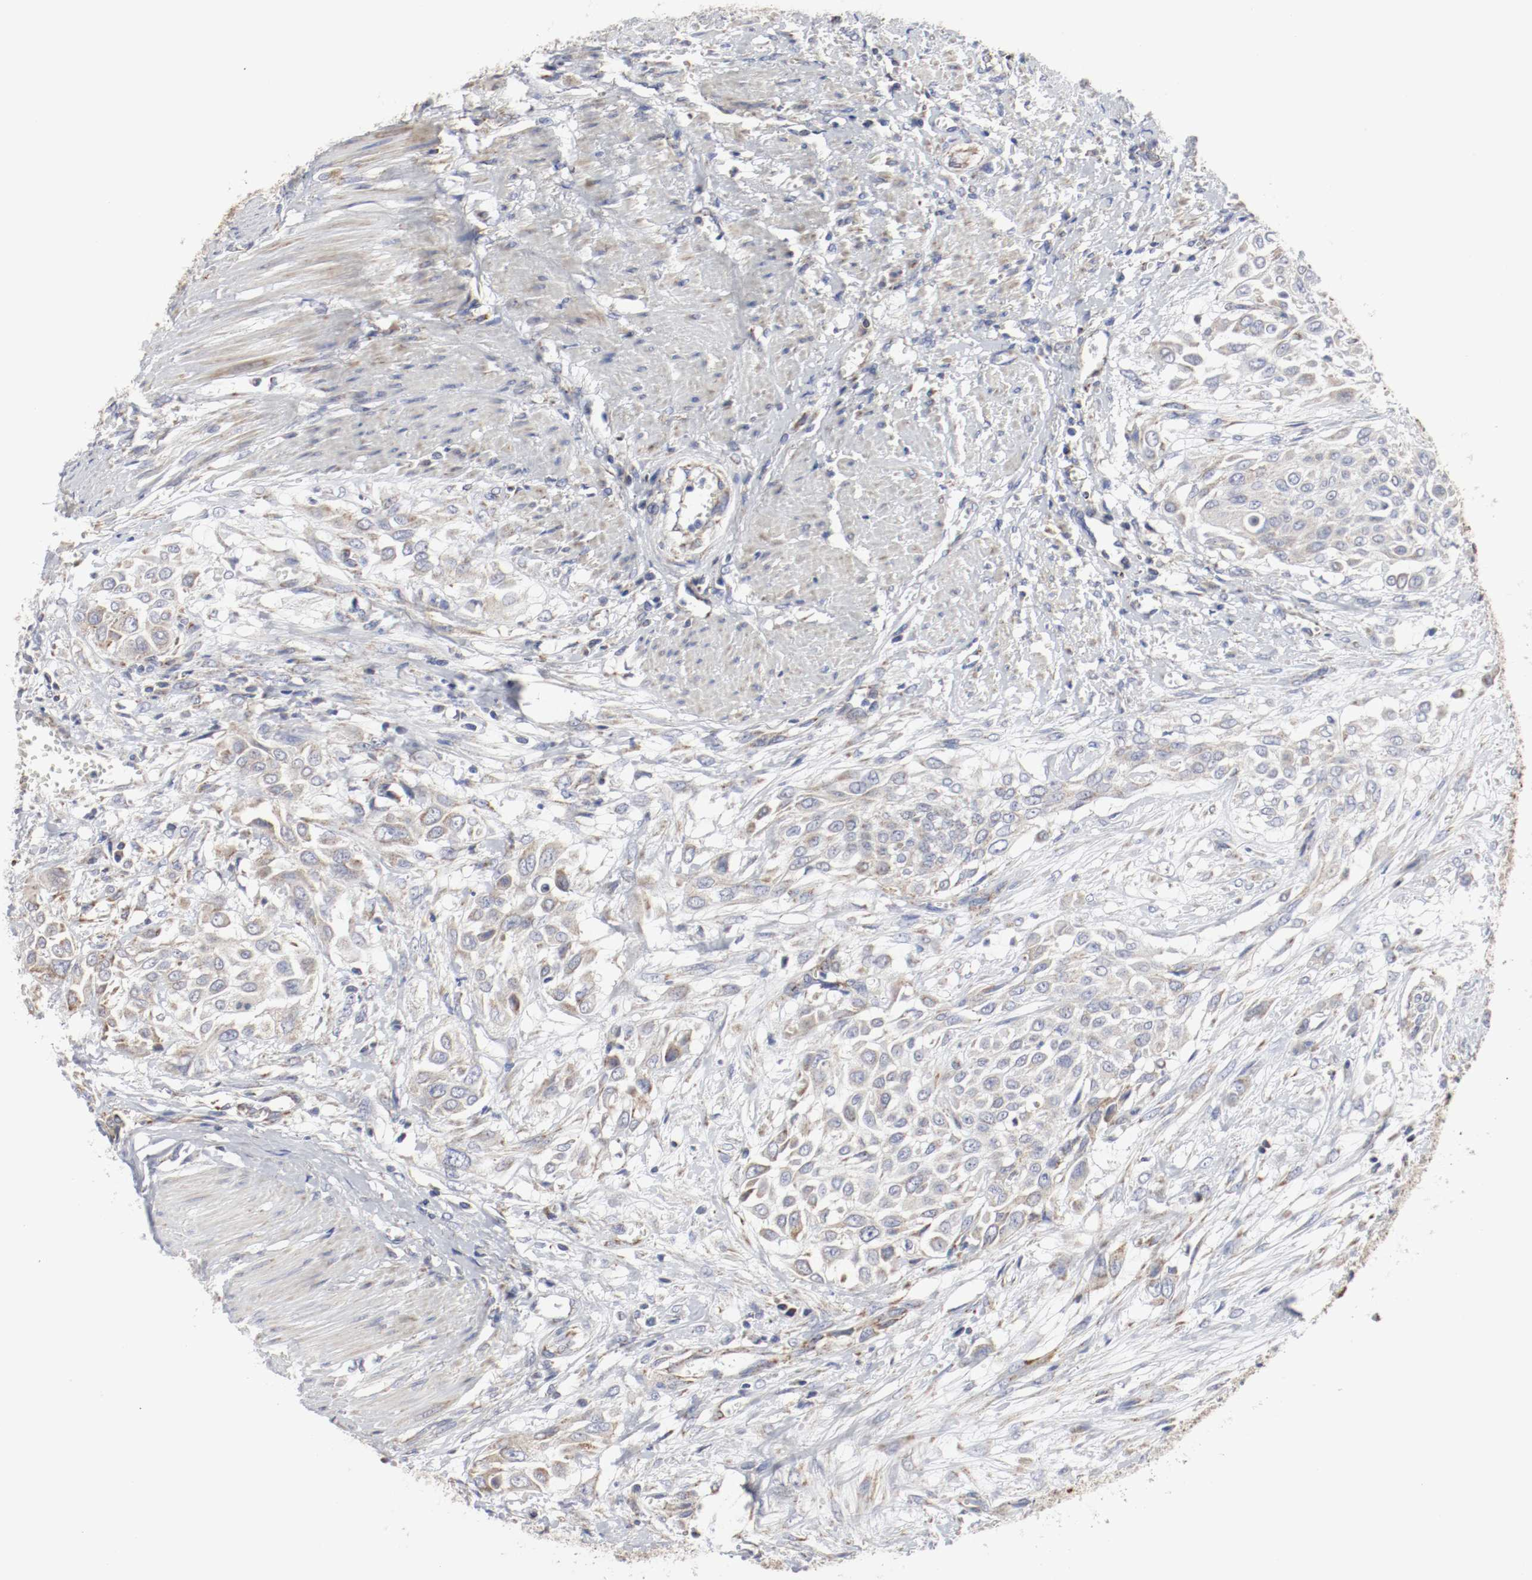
{"staining": {"intensity": "weak", "quantity": "25%-75%", "location": "cytoplasmic/membranous"}, "tissue": "urothelial cancer", "cell_type": "Tumor cells", "image_type": "cancer", "snomed": [{"axis": "morphology", "description": "Urothelial carcinoma, High grade"}, {"axis": "topography", "description": "Urinary bladder"}], "caption": "Weak cytoplasmic/membranous protein positivity is seen in about 25%-75% of tumor cells in urothelial cancer.", "gene": "AFG3L2", "patient": {"sex": "male", "age": 57}}